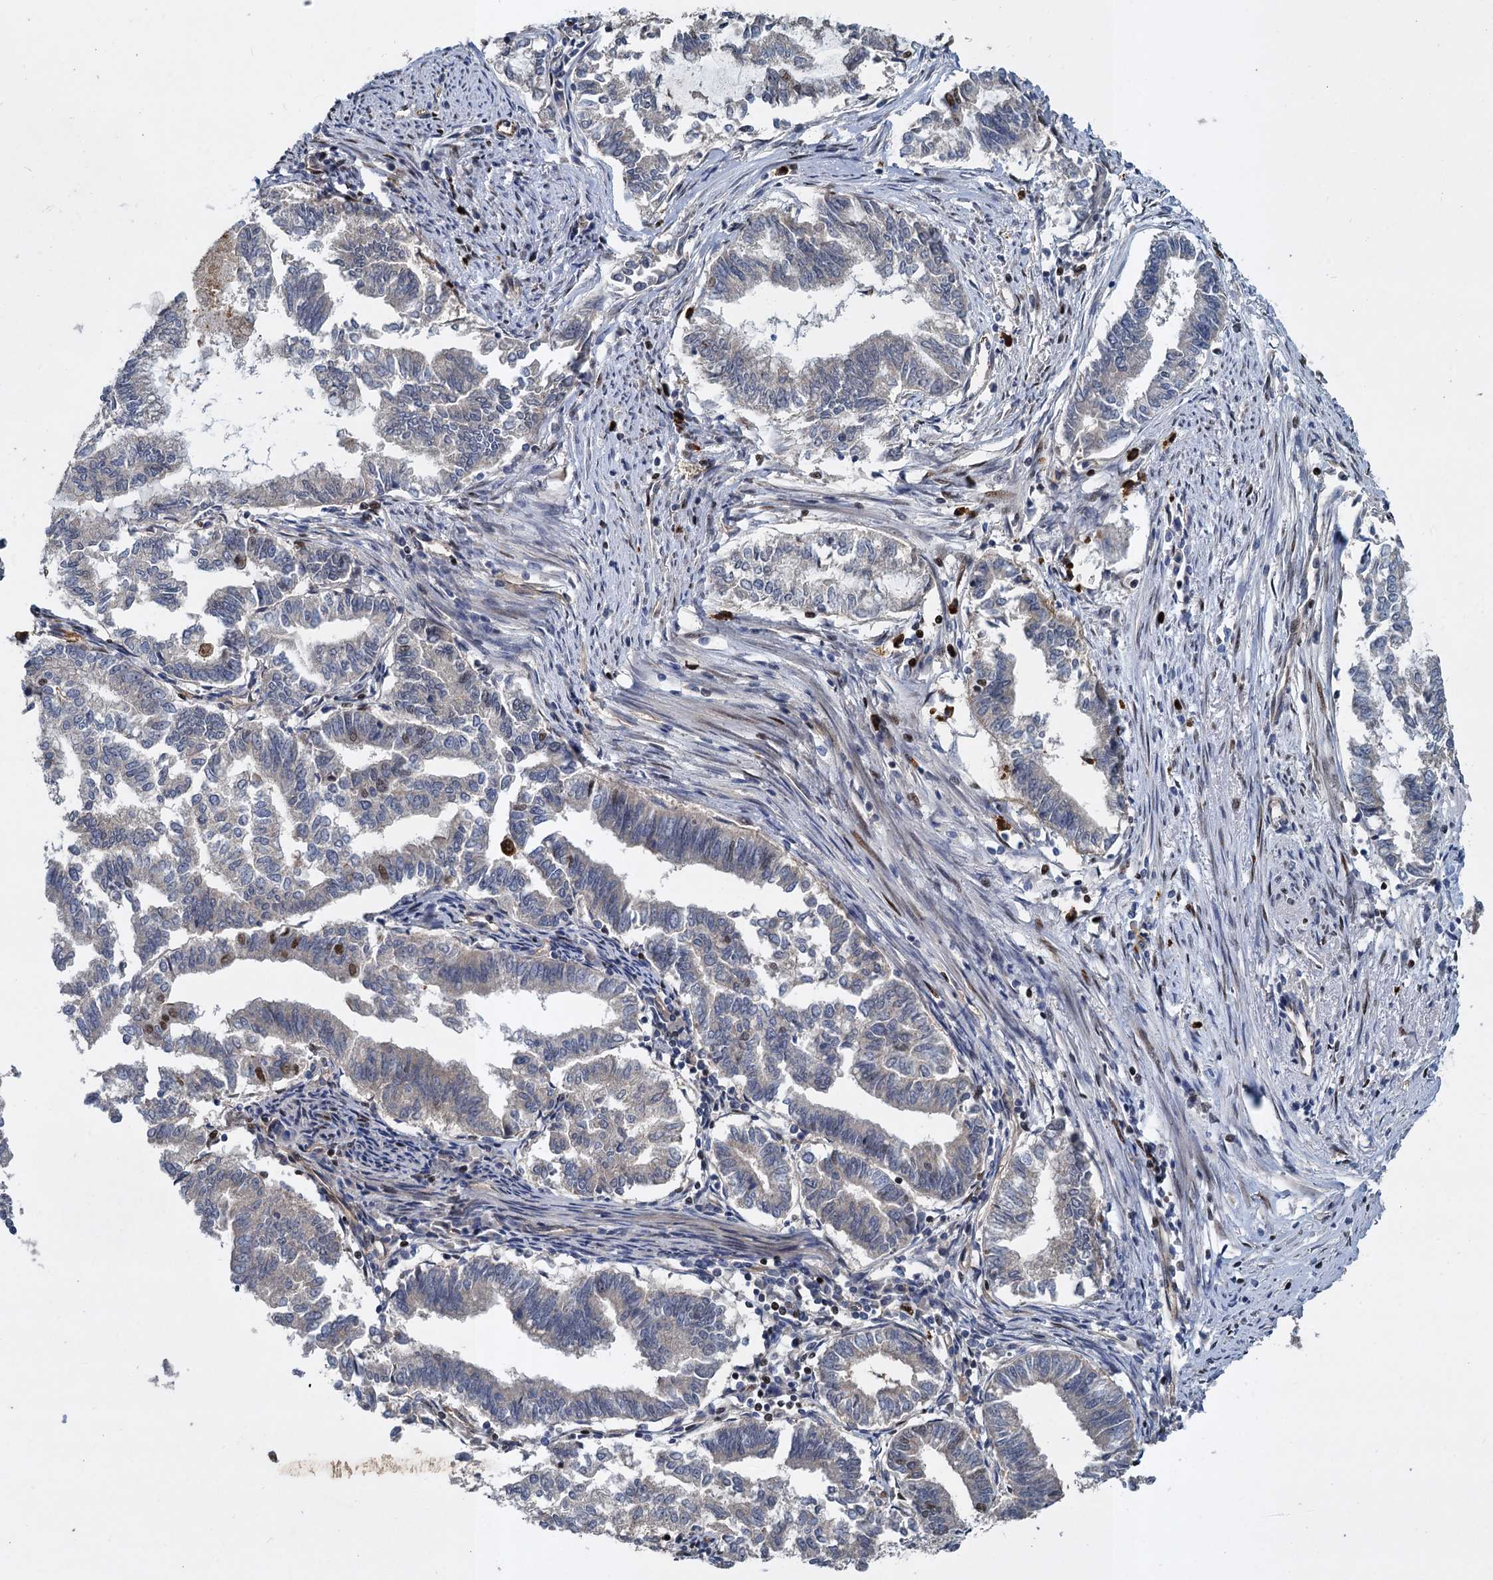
{"staining": {"intensity": "negative", "quantity": "none", "location": "none"}, "tissue": "endometrial cancer", "cell_type": "Tumor cells", "image_type": "cancer", "snomed": [{"axis": "morphology", "description": "Adenocarcinoma, NOS"}, {"axis": "topography", "description": "Endometrium"}], "caption": "The image demonstrates no staining of tumor cells in endometrial adenocarcinoma. (DAB IHC with hematoxylin counter stain).", "gene": "ANKRD49", "patient": {"sex": "female", "age": 79}}